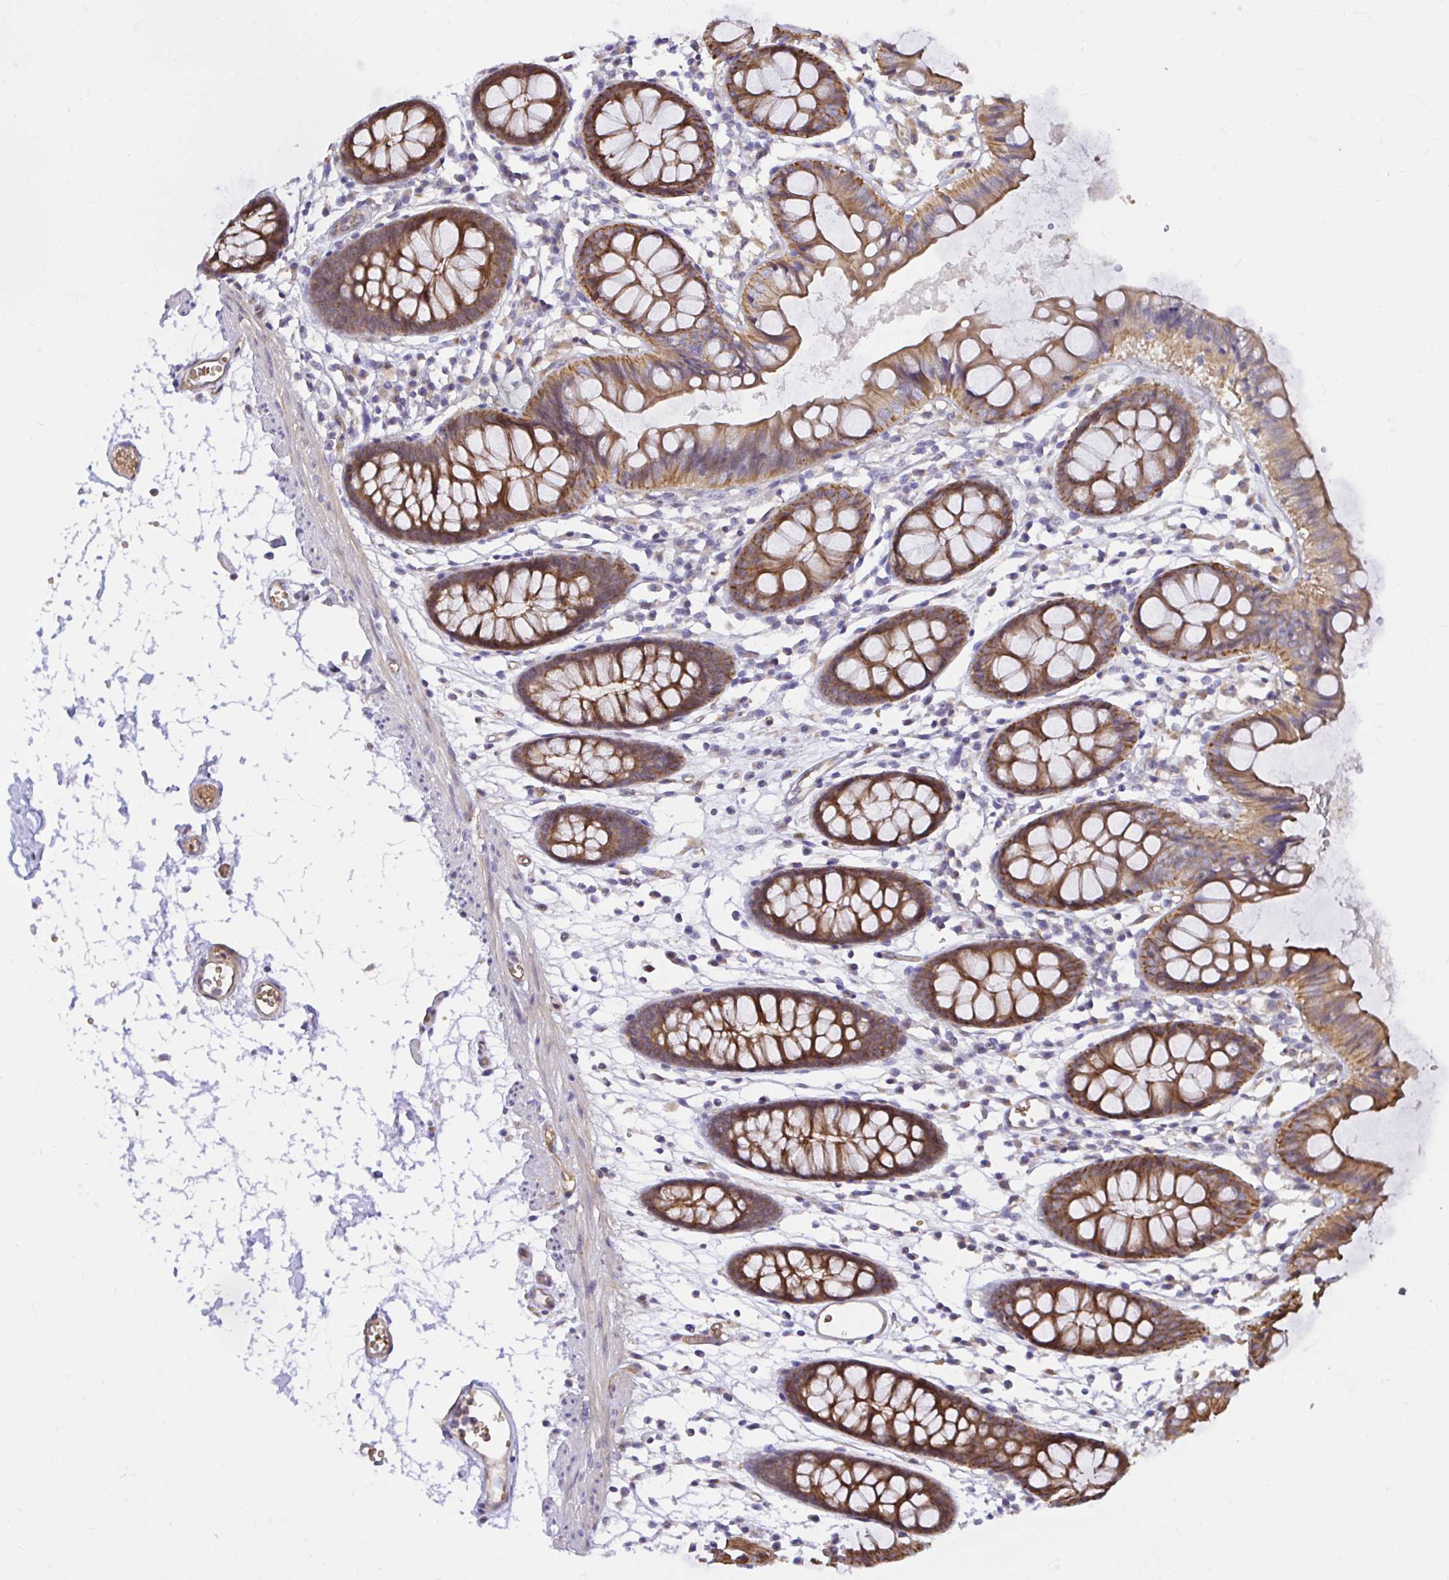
{"staining": {"intensity": "weak", "quantity": "<25%", "location": "cytoplasmic/membranous"}, "tissue": "colon", "cell_type": "Endothelial cells", "image_type": "normal", "snomed": [{"axis": "morphology", "description": "Normal tissue, NOS"}, {"axis": "topography", "description": "Colon"}], "caption": "The immunohistochemistry micrograph has no significant positivity in endothelial cells of colon.", "gene": "TRIM55", "patient": {"sex": "female", "age": 84}}